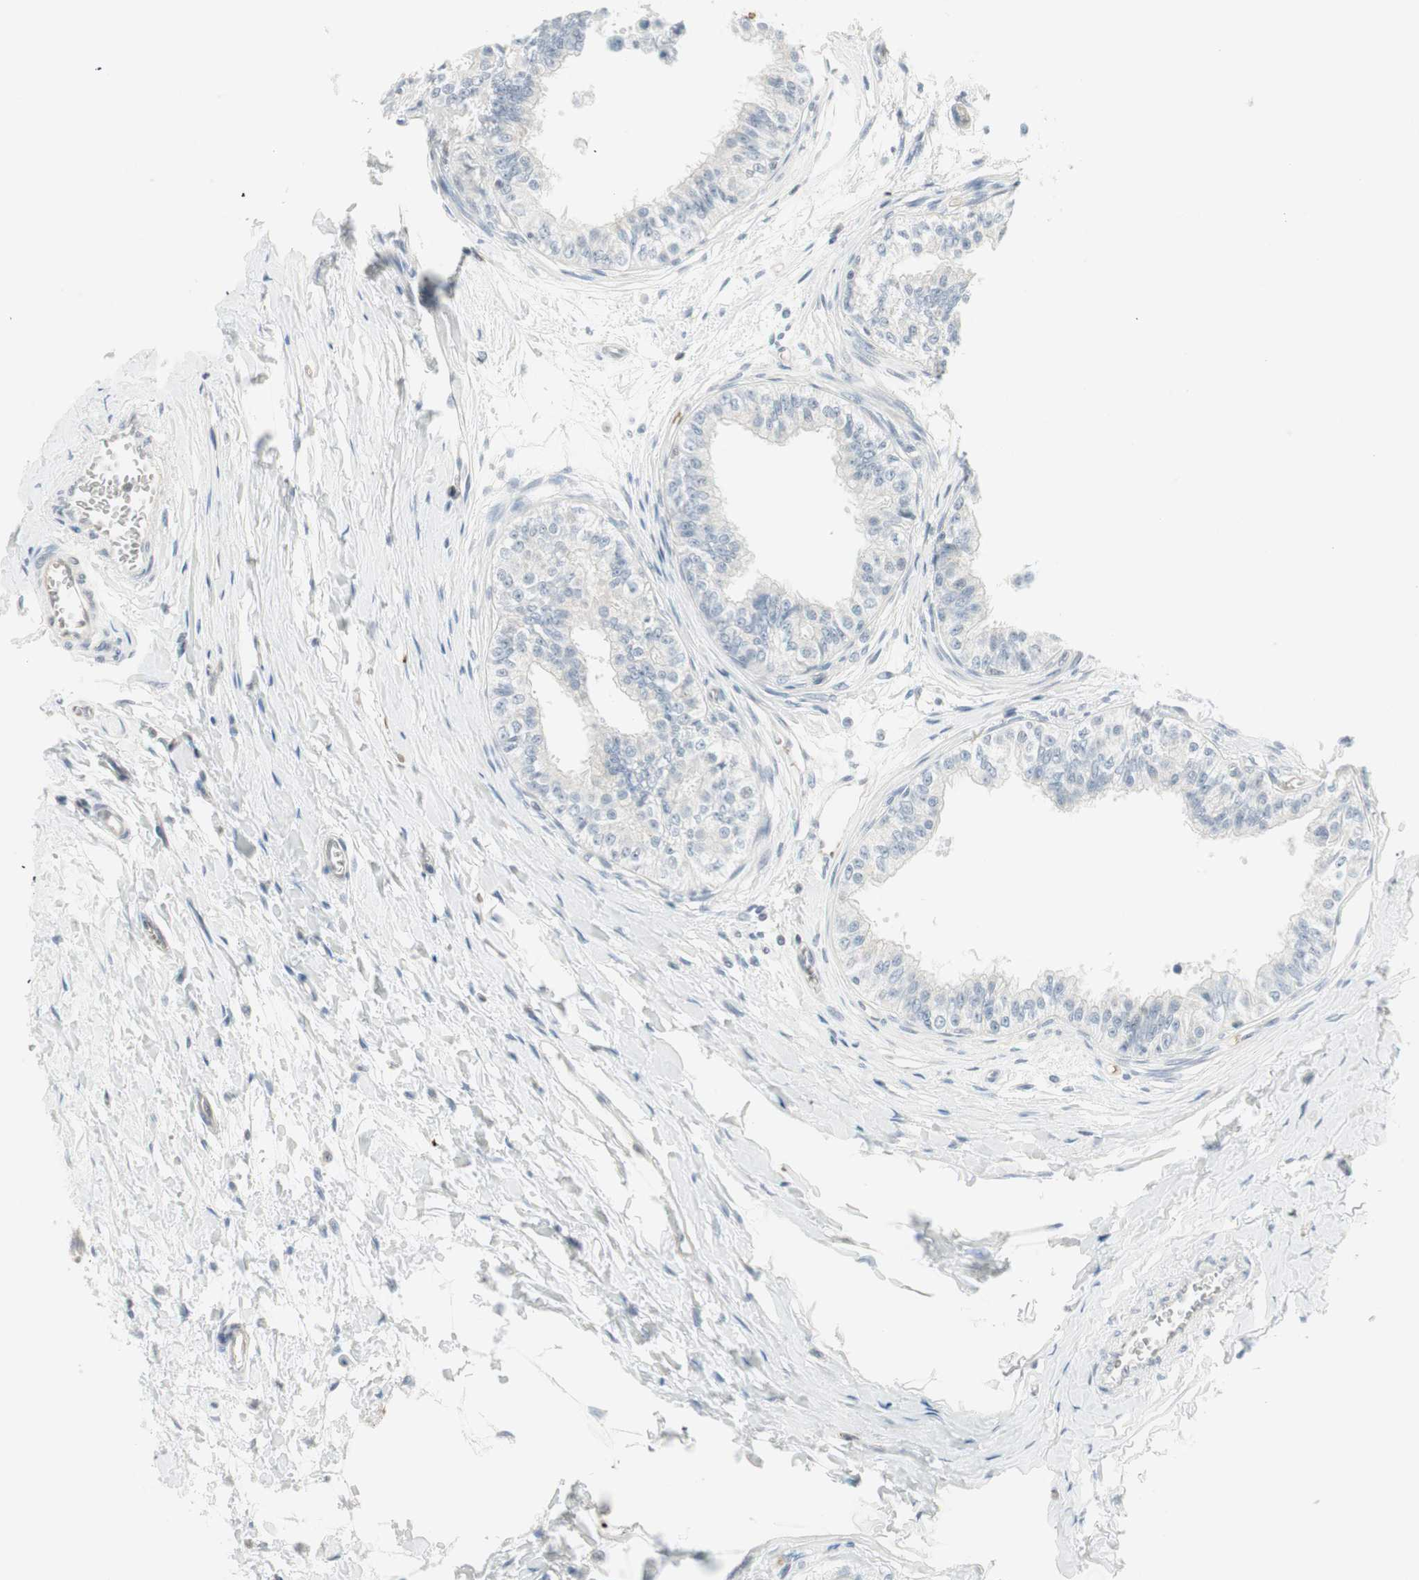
{"staining": {"intensity": "negative", "quantity": "none", "location": "none"}, "tissue": "epididymis", "cell_type": "Glandular cells", "image_type": "normal", "snomed": [{"axis": "morphology", "description": "Normal tissue, NOS"}, {"axis": "morphology", "description": "Adenocarcinoma, metastatic, NOS"}, {"axis": "topography", "description": "Testis"}, {"axis": "topography", "description": "Epididymis"}], "caption": "This is an immunohistochemistry histopathology image of benign epididymis. There is no positivity in glandular cells.", "gene": "MAP4K1", "patient": {"sex": "male", "age": 26}}